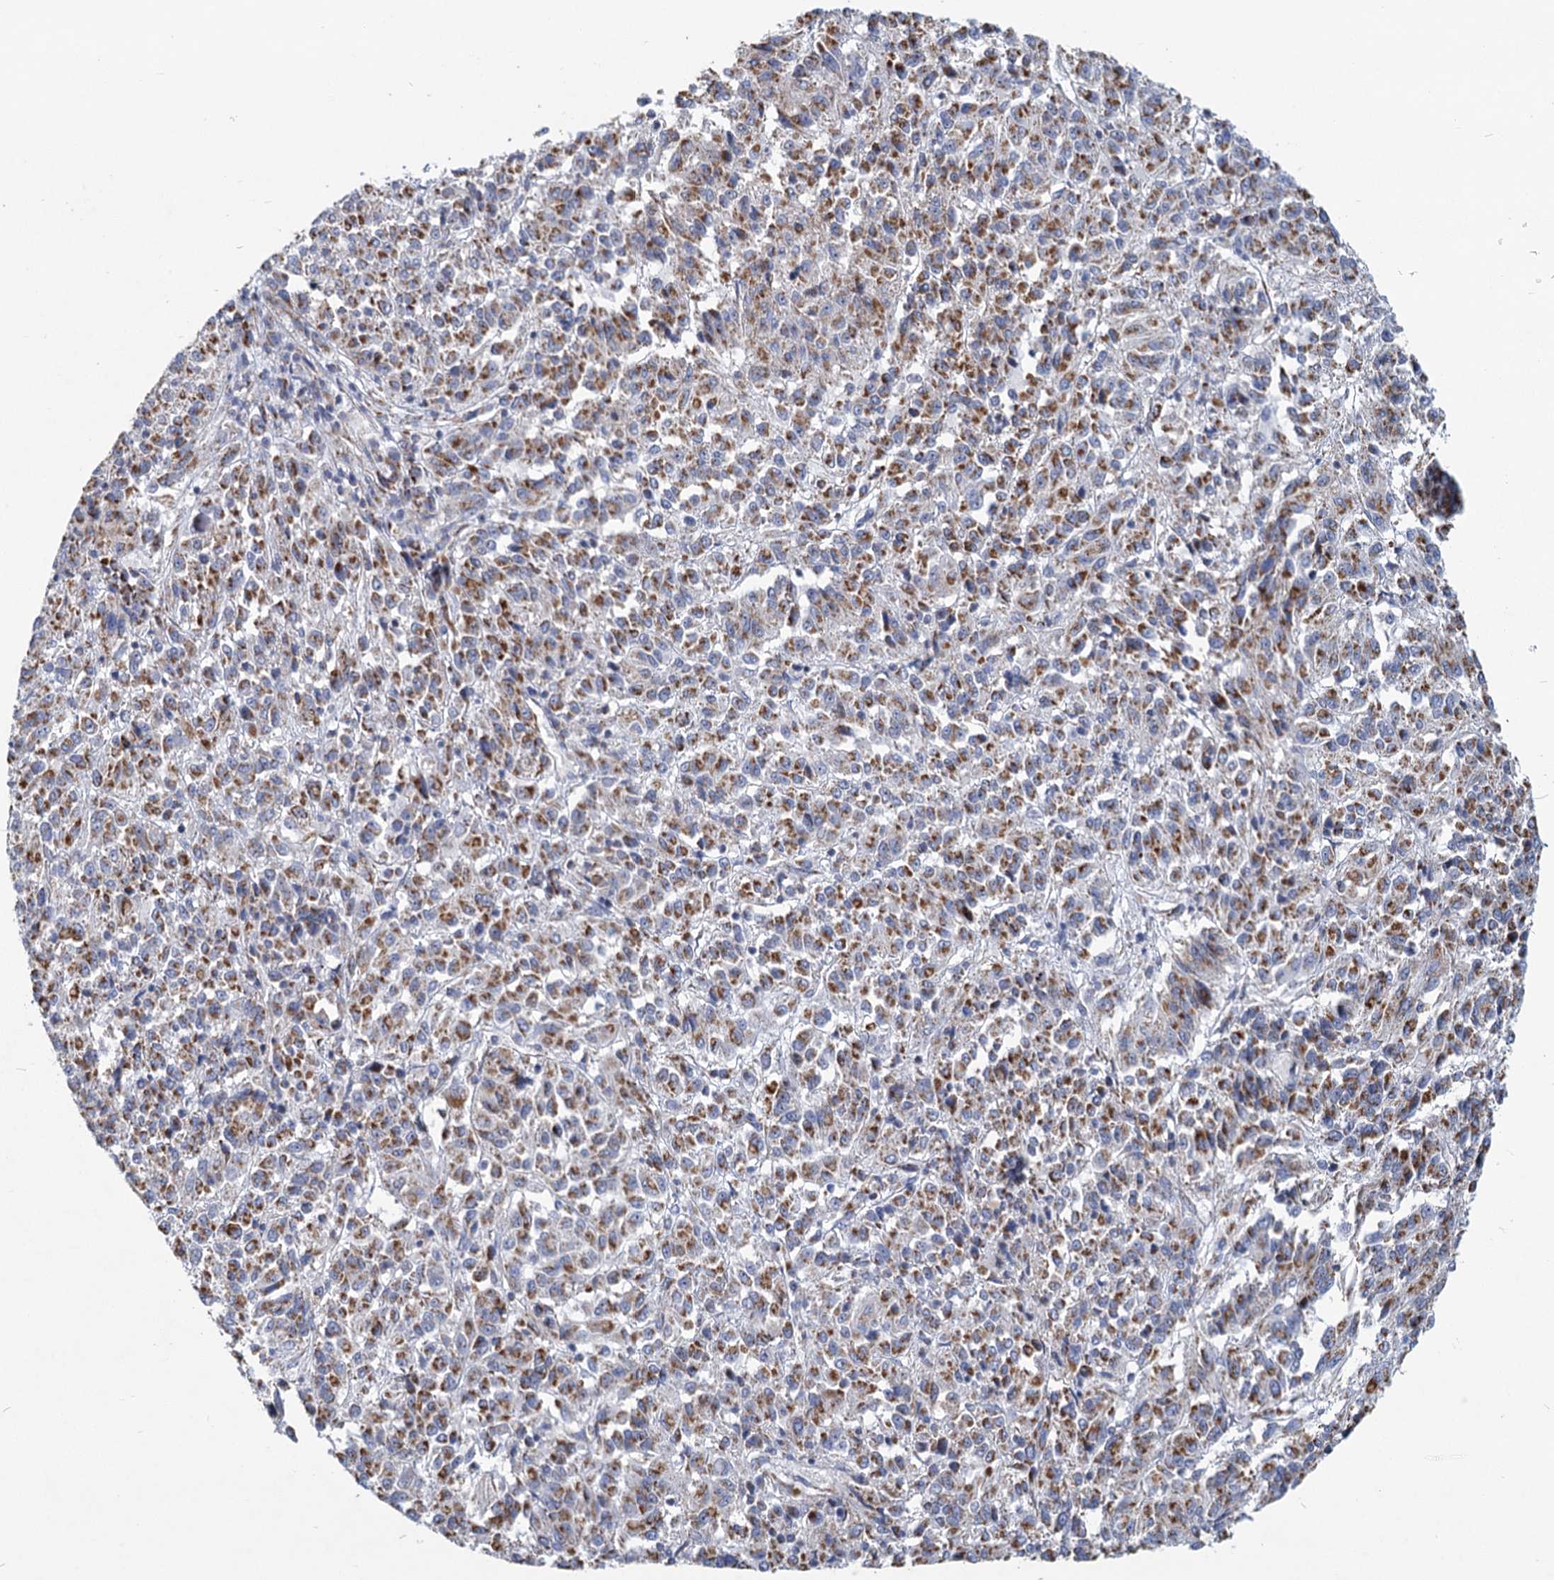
{"staining": {"intensity": "moderate", "quantity": ">75%", "location": "cytoplasmic/membranous"}, "tissue": "melanoma", "cell_type": "Tumor cells", "image_type": "cancer", "snomed": [{"axis": "morphology", "description": "Malignant melanoma, Metastatic site"}, {"axis": "topography", "description": "Lung"}], "caption": "Immunohistochemical staining of human melanoma shows moderate cytoplasmic/membranous protein staining in approximately >75% of tumor cells.", "gene": "NDUFC2", "patient": {"sex": "male", "age": 64}}